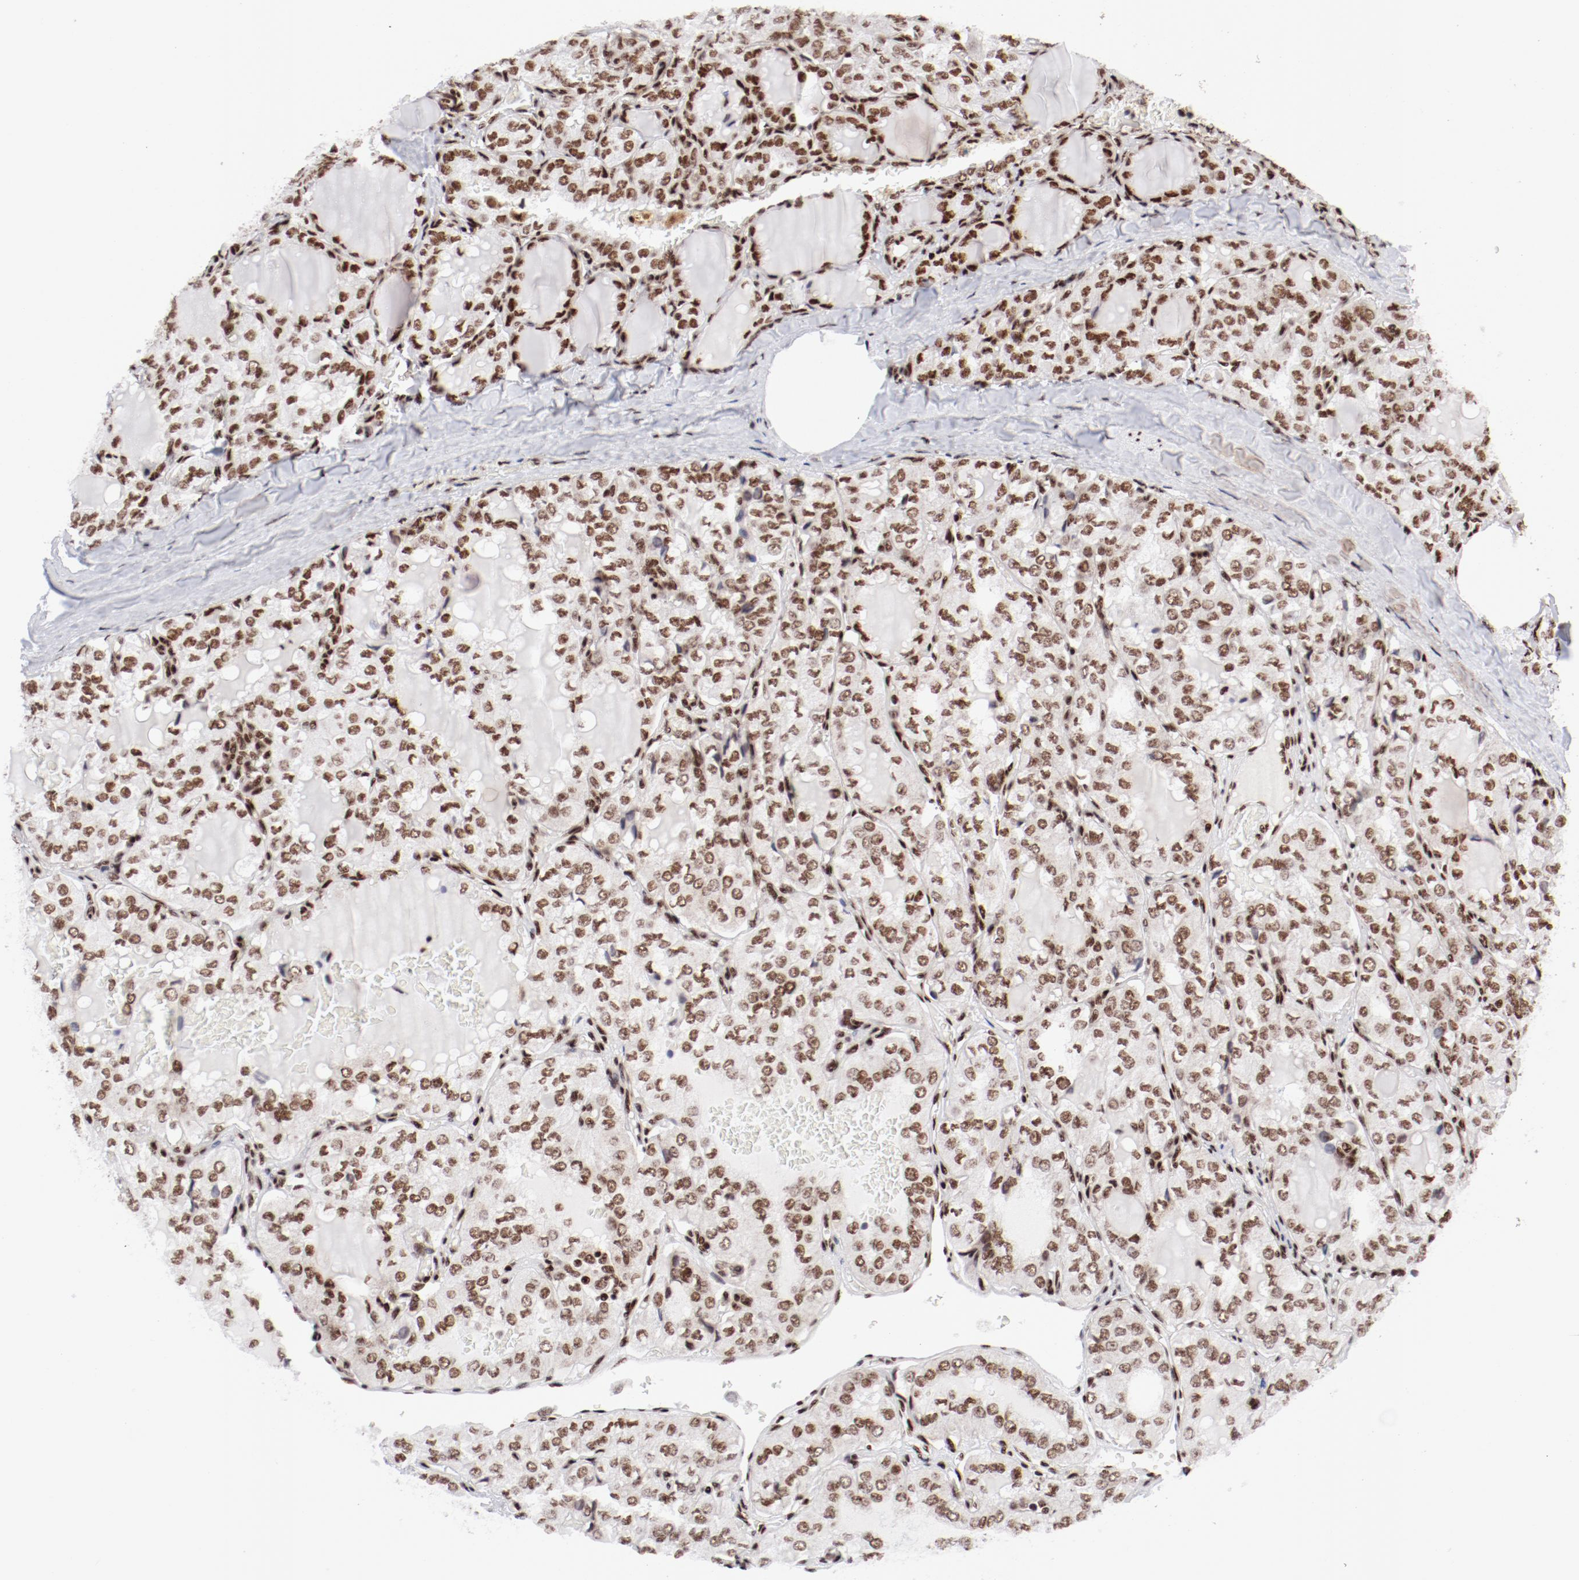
{"staining": {"intensity": "moderate", "quantity": ">75%", "location": "nuclear"}, "tissue": "thyroid cancer", "cell_type": "Tumor cells", "image_type": "cancer", "snomed": [{"axis": "morphology", "description": "Papillary adenocarcinoma, NOS"}, {"axis": "topography", "description": "Thyroid gland"}], "caption": "Thyroid cancer (papillary adenocarcinoma) was stained to show a protein in brown. There is medium levels of moderate nuclear expression in about >75% of tumor cells.", "gene": "NFYB", "patient": {"sex": "male", "age": 20}}